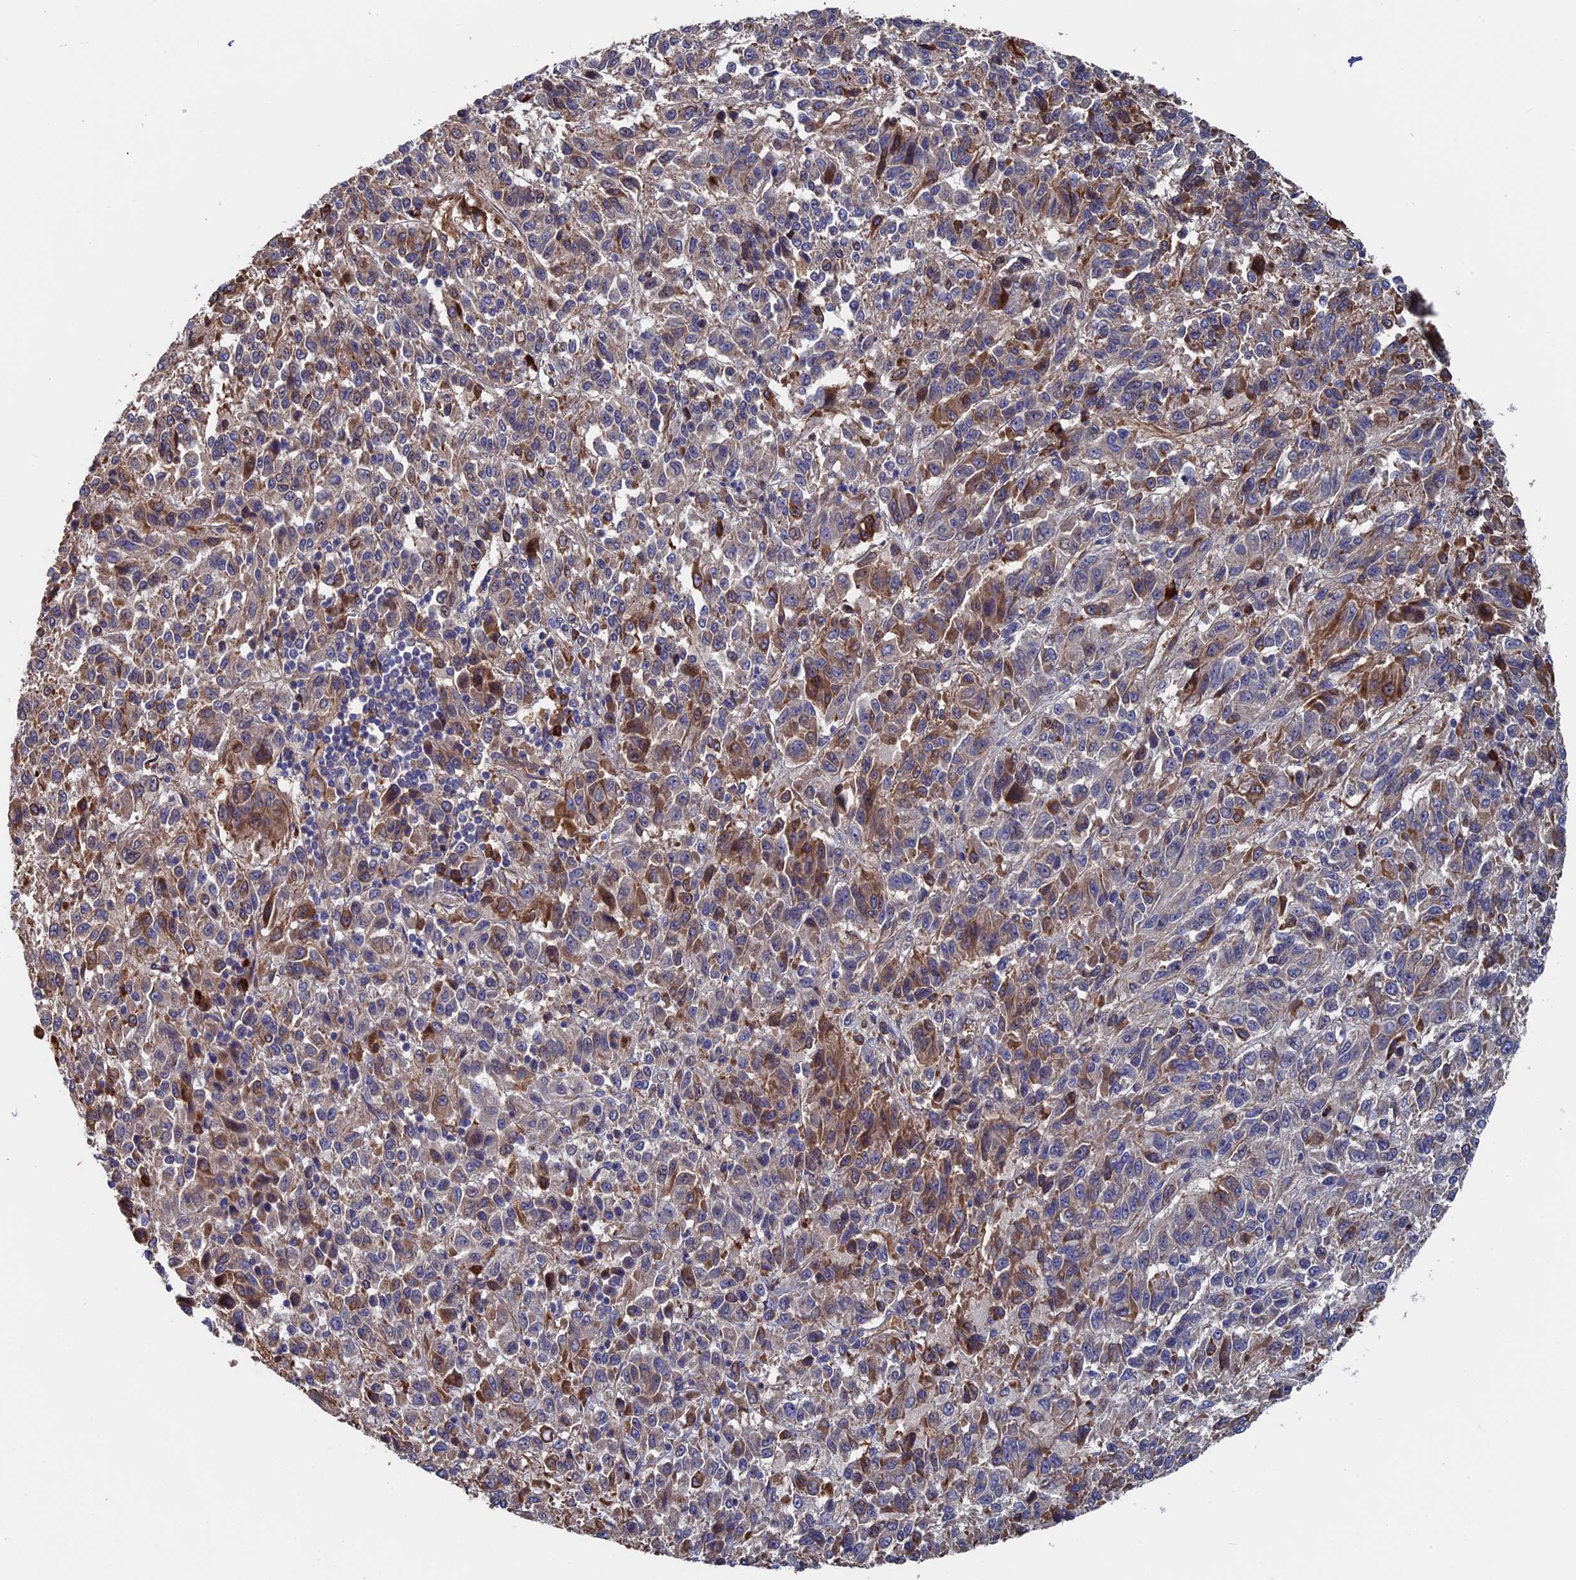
{"staining": {"intensity": "moderate", "quantity": "<25%", "location": "cytoplasmic/membranous"}, "tissue": "melanoma", "cell_type": "Tumor cells", "image_type": "cancer", "snomed": [{"axis": "morphology", "description": "Malignant melanoma, Metastatic site"}, {"axis": "topography", "description": "Lung"}], "caption": "Malignant melanoma (metastatic site) stained for a protein (brown) demonstrates moderate cytoplasmic/membranous positive positivity in about <25% of tumor cells.", "gene": "RPUSD1", "patient": {"sex": "male", "age": 64}}